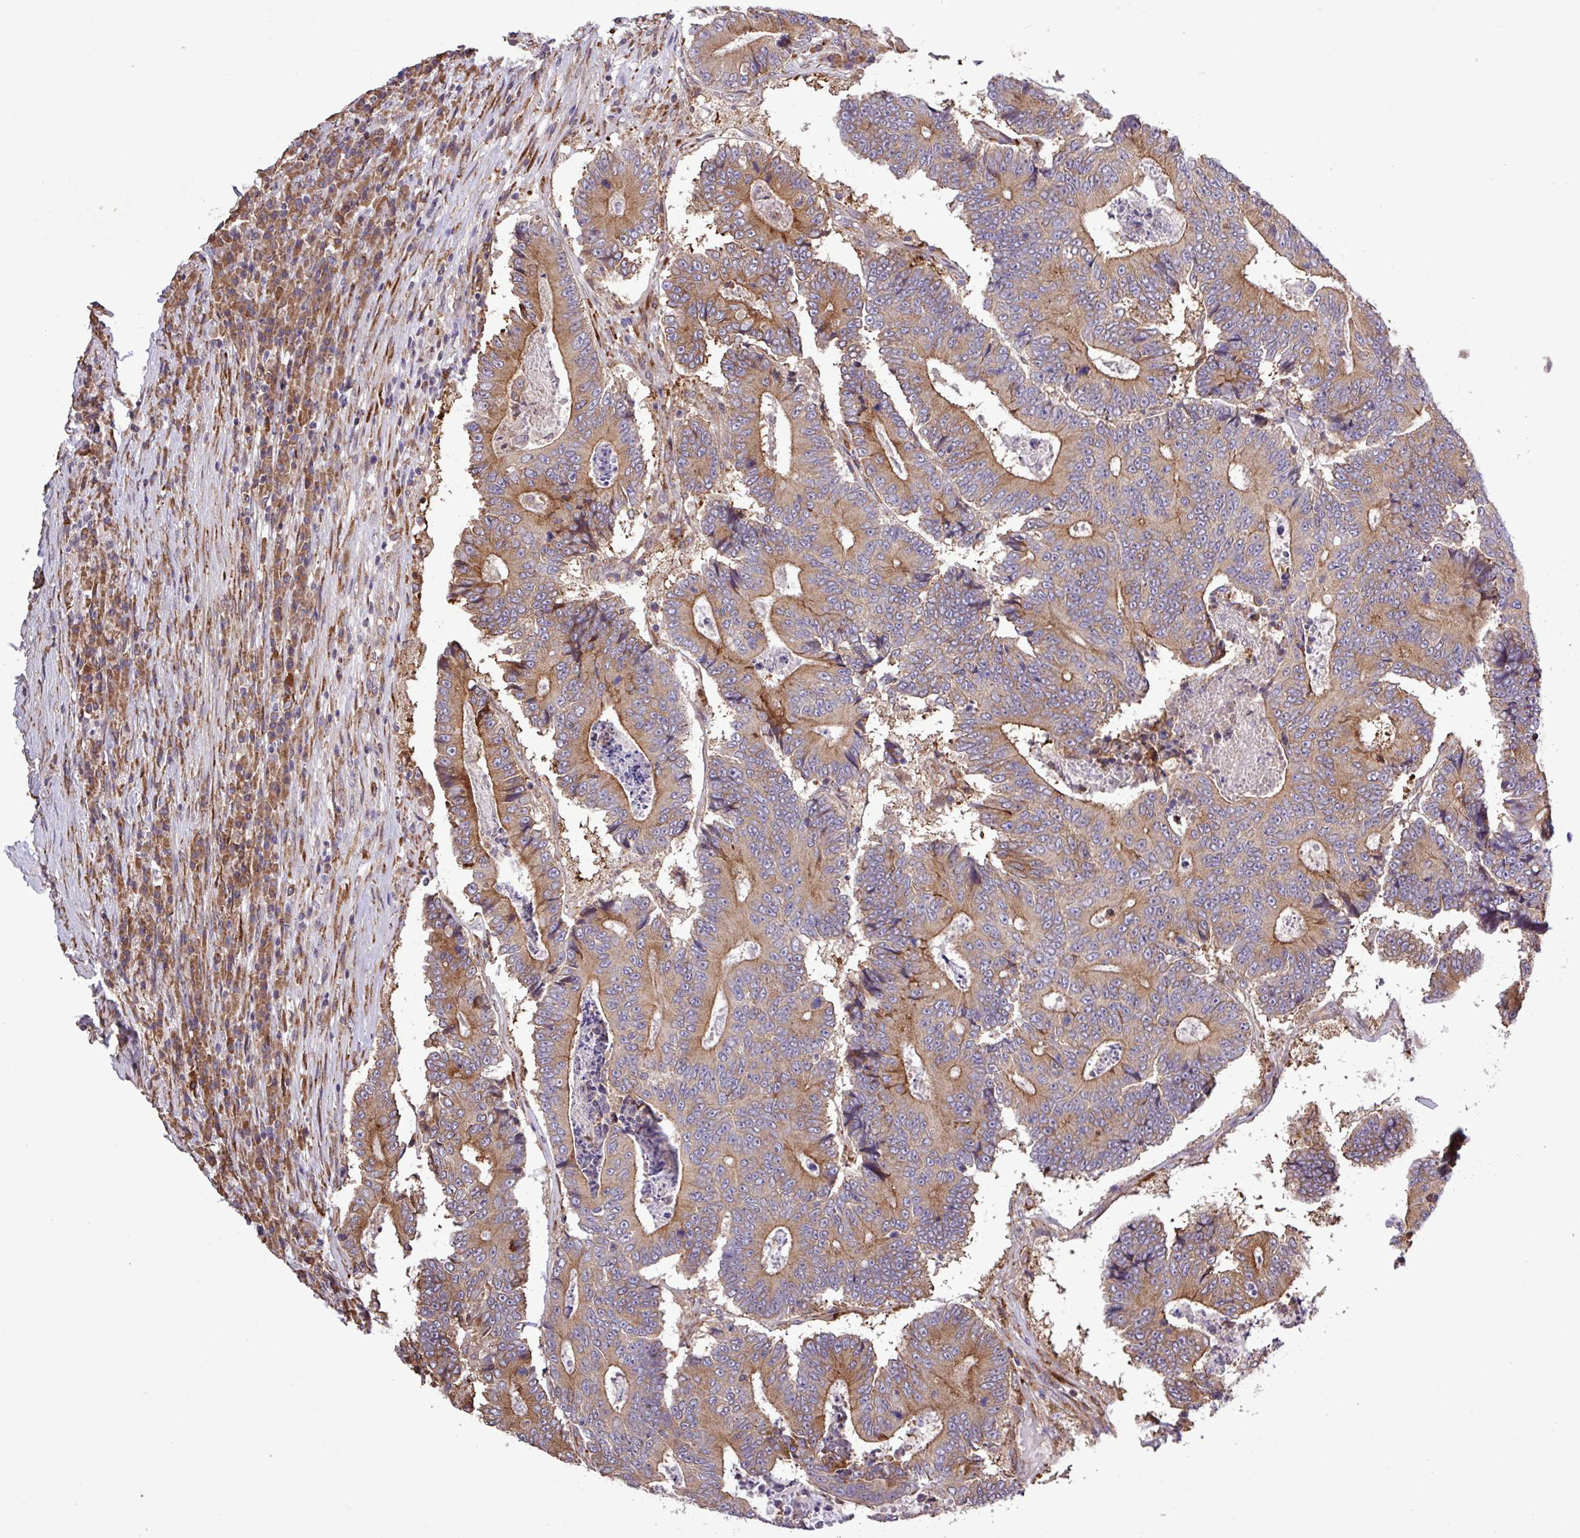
{"staining": {"intensity": "moderate", "quantity": ">75%", "location": "cytoplasmic/membranous"}, "tissue": "colorectal cancer", "cell_type": "Tumor cells", "image_type": "cancer", "snomed": [{"axis": "morphology", "description": "Adenocarcinoma, NOS"}, {"axis": "topography", "description": "Colon"}], "caption": "Protein positivity by immunohistochemistry displays moderate cytoplasmic/membranous expression in about >75% of tumor cells in colorectal adenocarcinoma.", "gene": "MEGF6", "patient": {"sex": "male", "age": 83}}